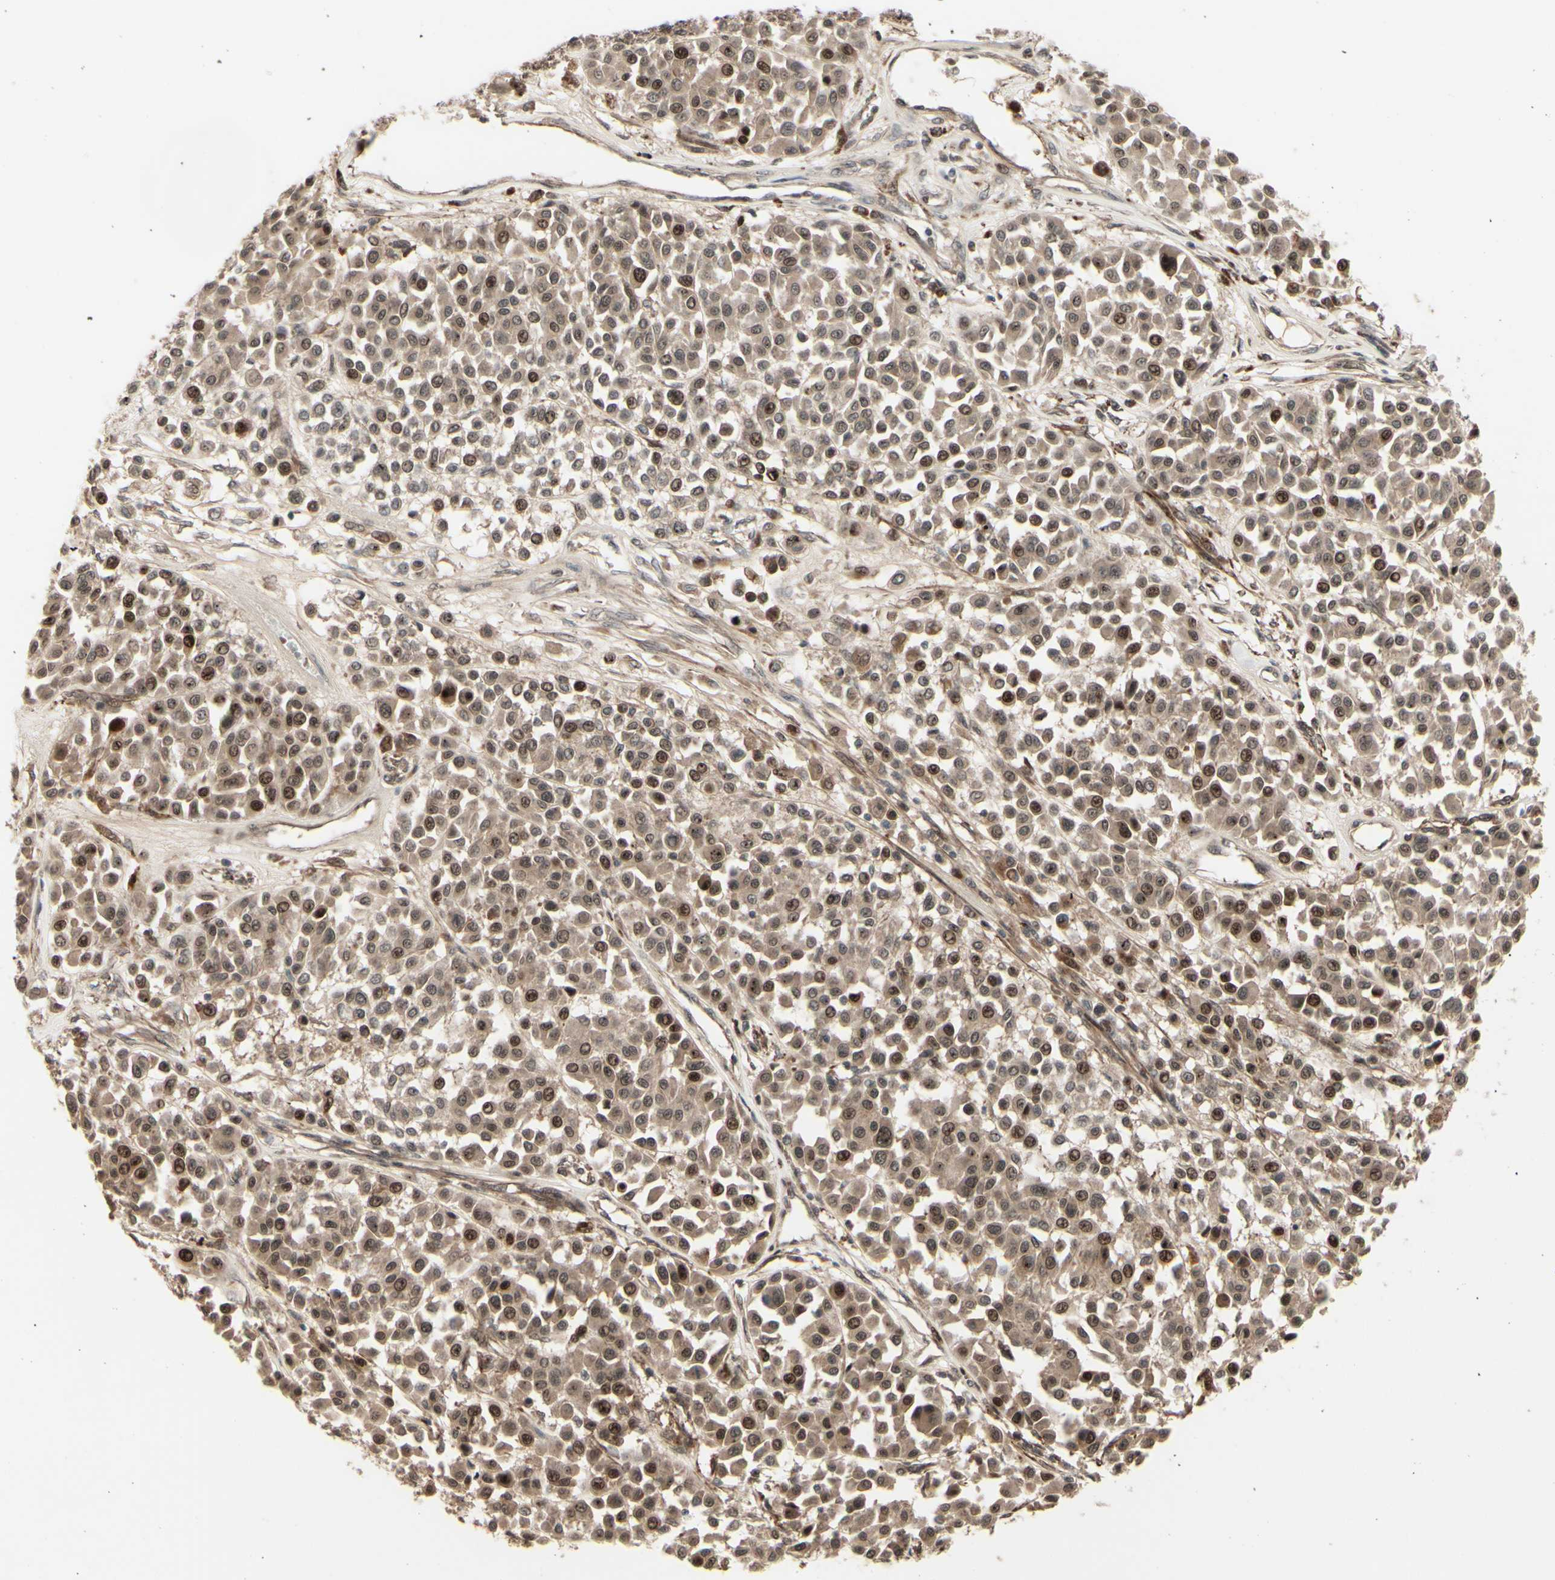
{"staining": {"intensity": "moderate", "quantity": ">75%", "location": "cytoplasmic/membranous,nuclear"}, "tissue": "melanoma", "cell_type": "Tumor cells", "image_type": "cancer", "snomed": [{"axis": "morphology", "description": "Malignant melanoma, Metastatic site"}, {"axis": "topography", "description": "Soft tissue"}], "caption": "Immunohistochemistry of human melanoma reveals medium levels of moderate cytoplasmic/membranous and nuclear expression in approximately >75% of tumor cells.", "gene": "MLF2", "patient": {"sex": "male", "age": 41}}